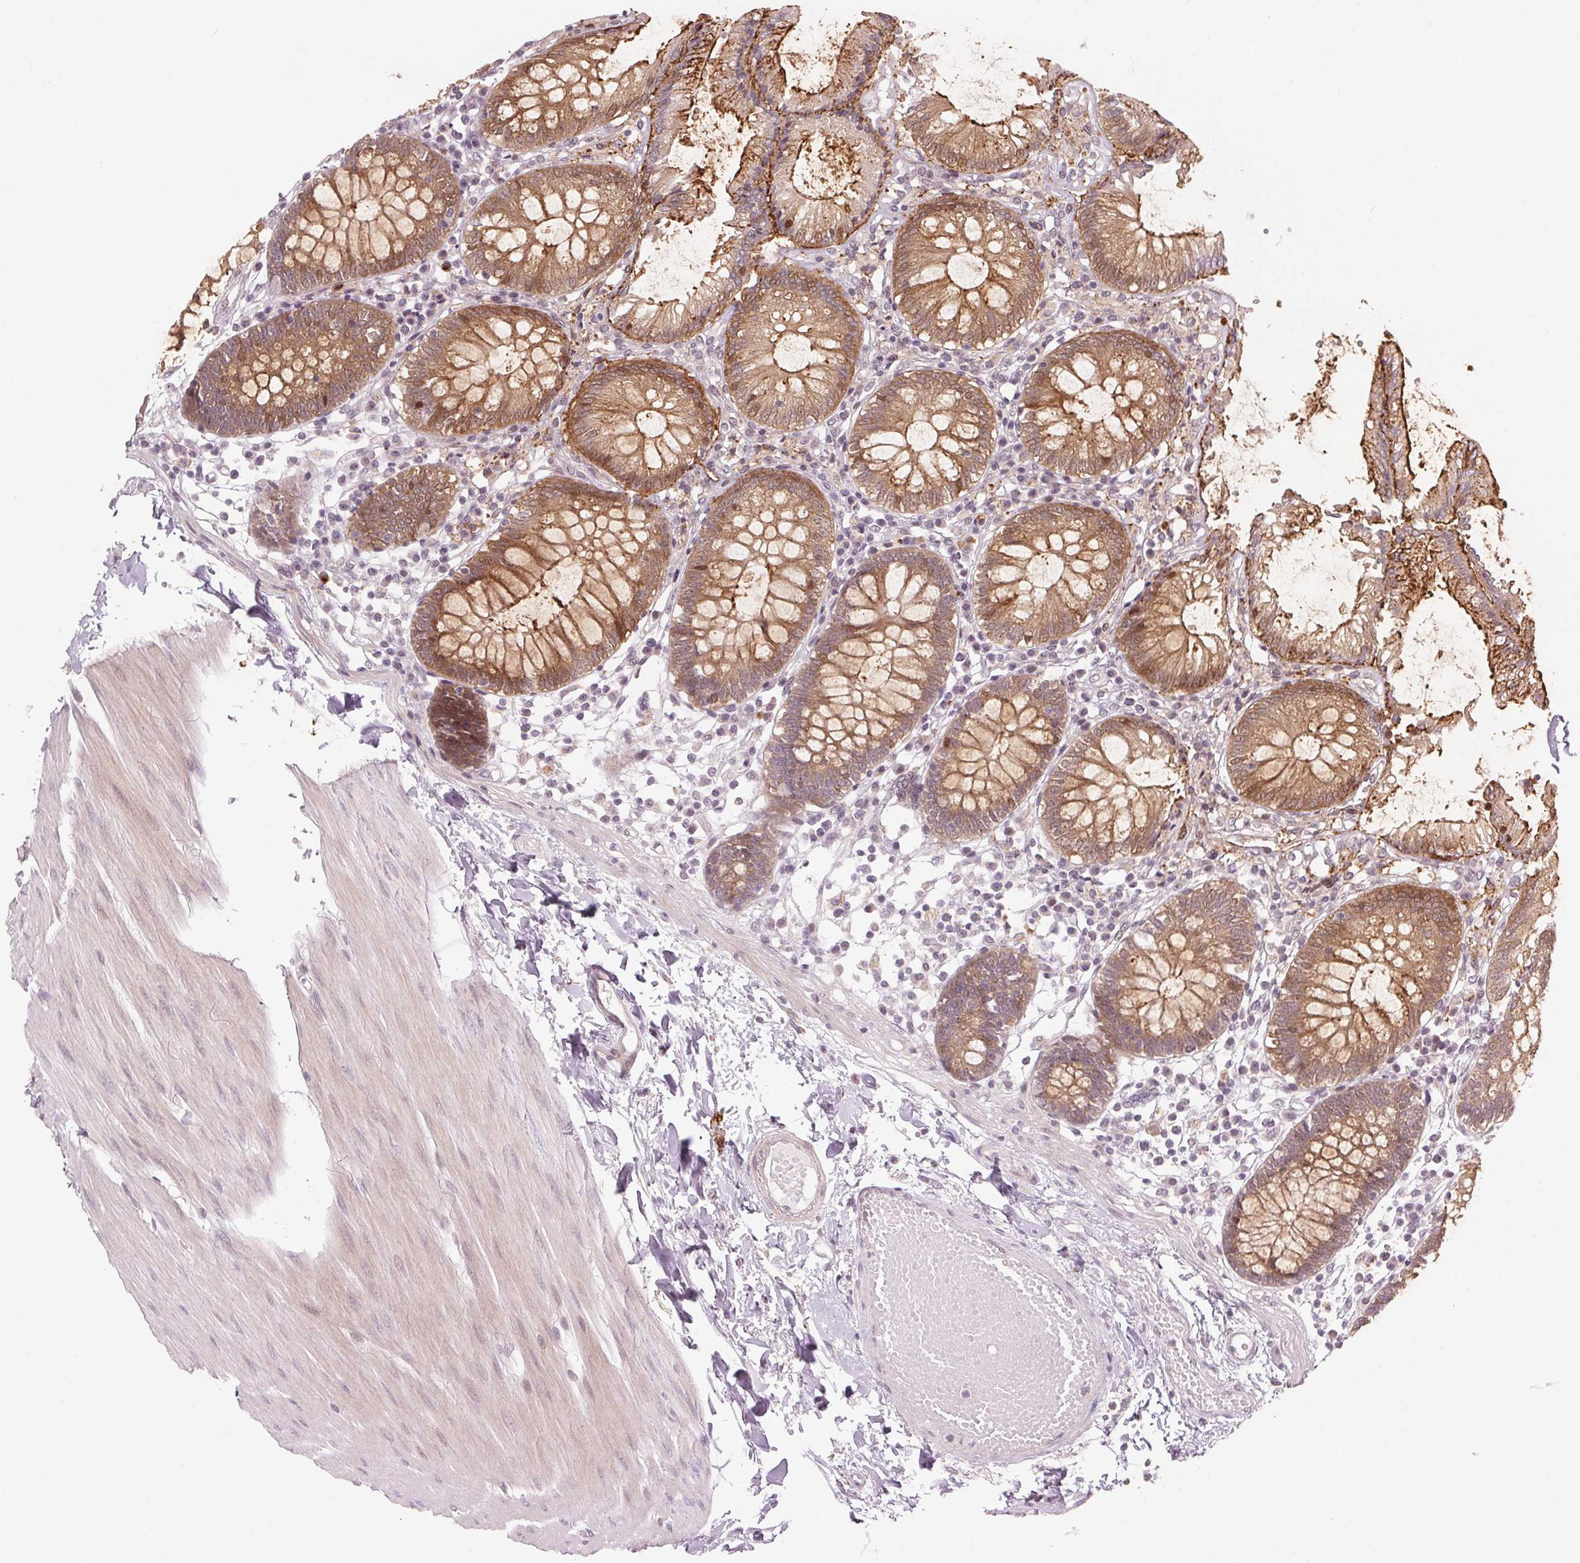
{"staining": {"intensity": "negative", "quantity": "none", "location": "none"}, "tissue": "colon", "cell_type": "Endothelial cells", "image_type": "normal", "snomed": [{"axis": "morphology", "description": "Normal tissue, NOS"}, {"axis": "morphology", "description": "Adenocarcinoma, NOS"}, {"axis": "topography", "description": "Colon"}], "caption": "DAB (3,3'-diaminobenzidine) immunohistochemical staining of unremarkable colon shows no significant expression in endothelial cells.", "gene": "TMED6", "patient": {"sex": "male", "age": 83}}